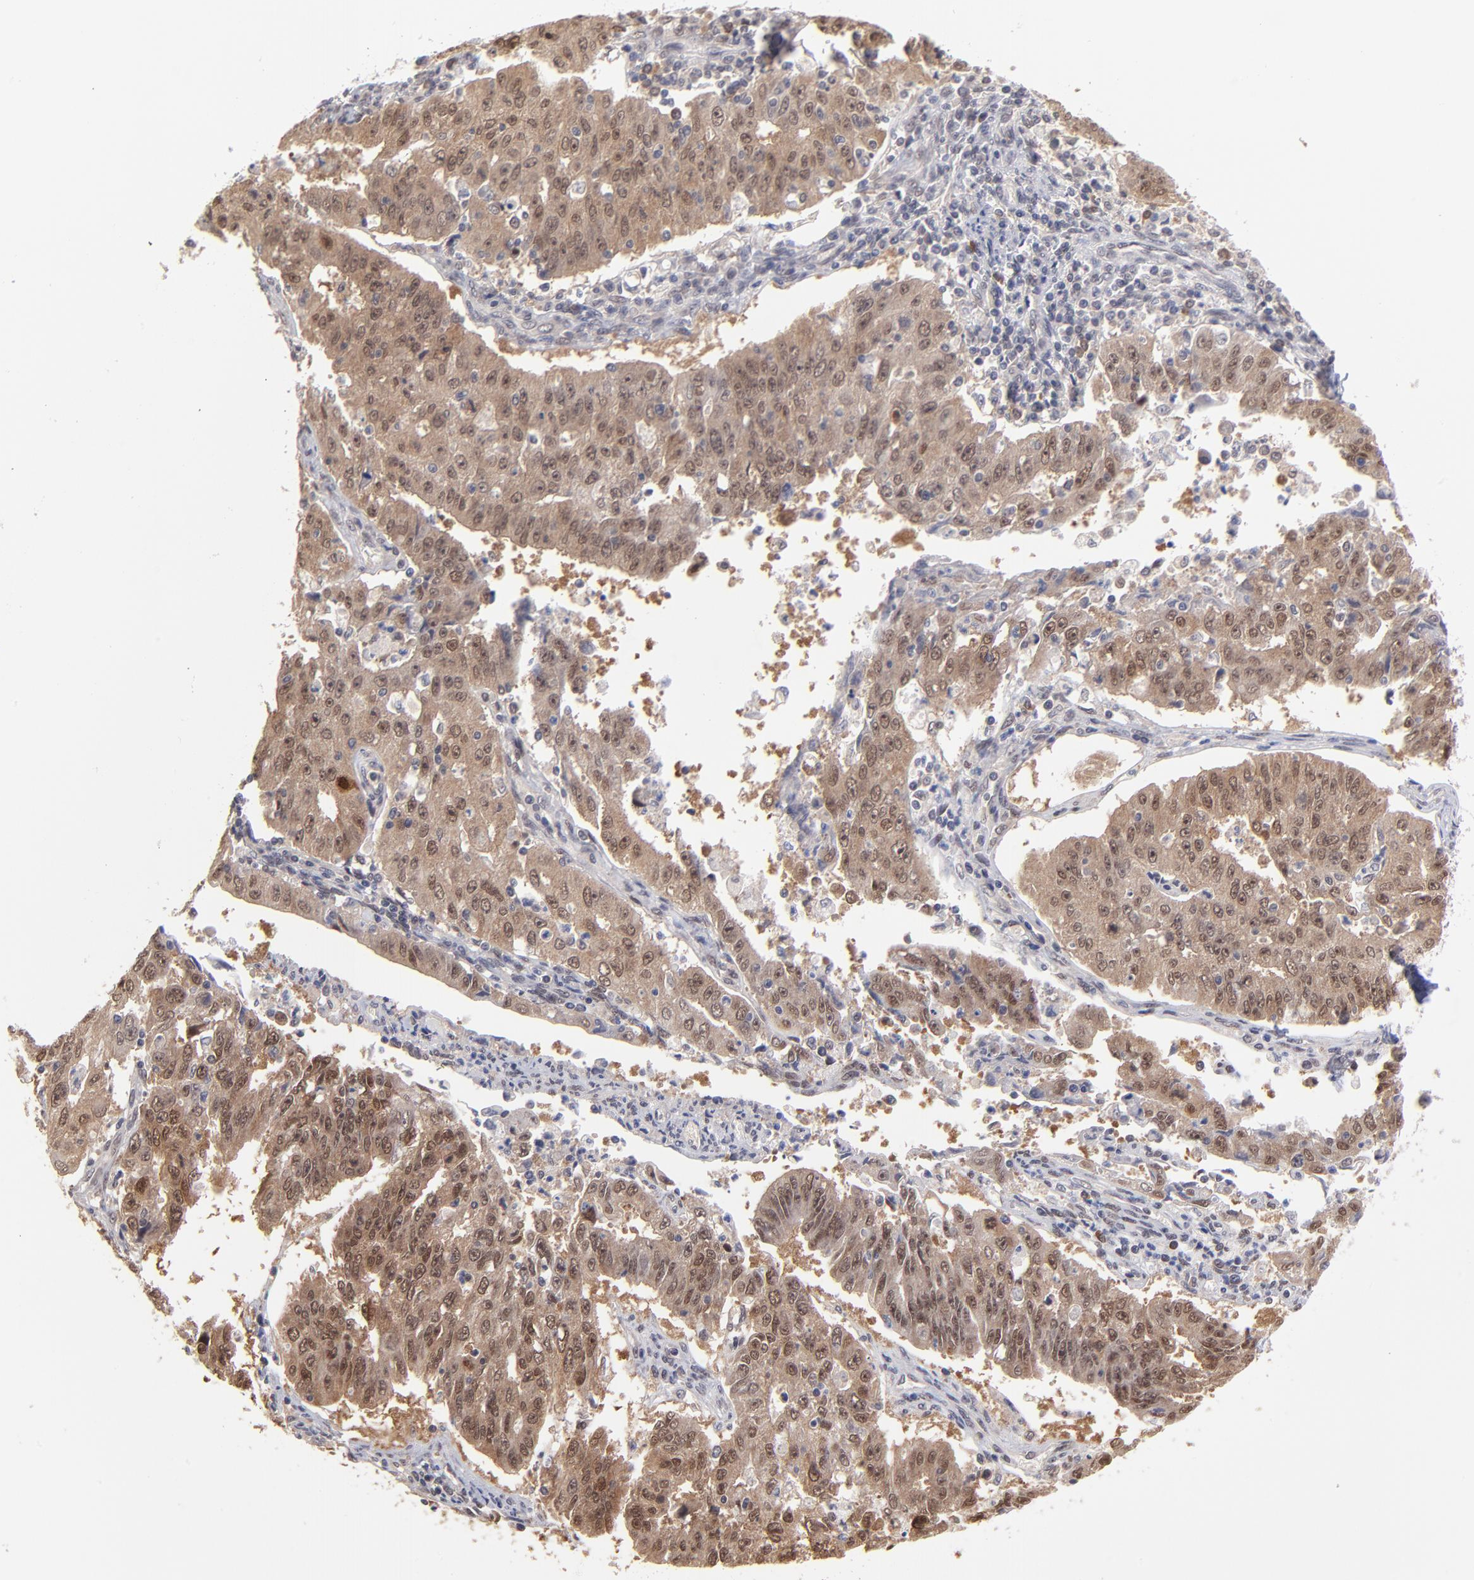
{"staining": {"intensity": "moderate", "quantity": ">75%", "location": "cytoplasmic/membranous"}, "tissue": "endometrial cancer", "cell_type": "Tumor cells", "image_type": "cancer", "snomed": [{"axis": "morphology", "description": "Adenocarcinoma, NOS"}, {"axis": "topography", "description": "Endometrium"}], "caption": "Adenocarcinoma (endometrial) tissue exhibits moderate cytoplasmic/membranous staining in about >75% of tumor cells", "gene": "UBE2E3", "patient": {"sex": "female", "age": 42}}